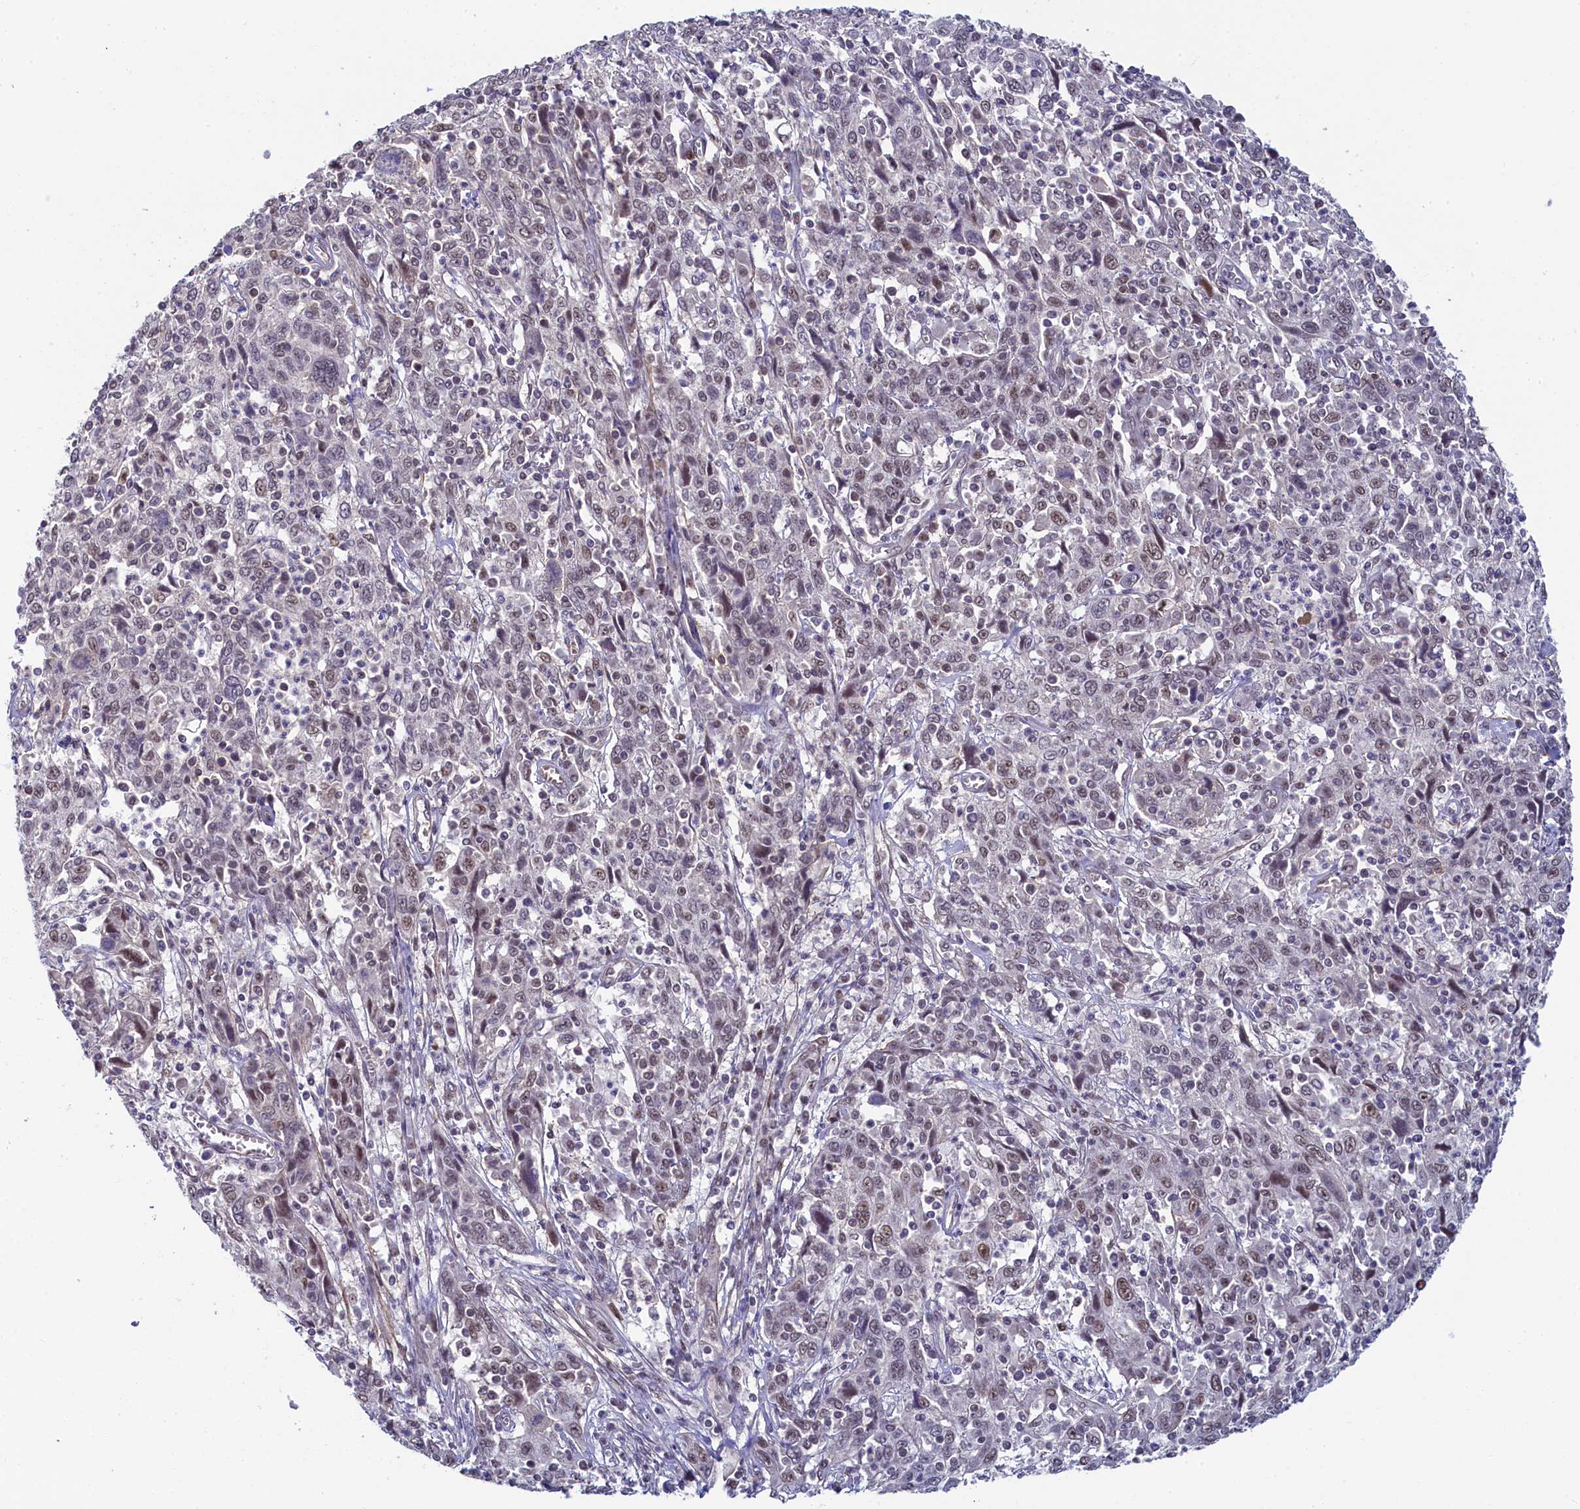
{"staining": {"intensity": "moderate", "quantity": "<25%", "location": "nuclear"}, "tissue": "cervical cancer", "cell_type": "Tumor cells", "image_type": "cancer", "snomed": [{"axis": "morphology", "description": "Squamous cell carcinoma, NOS"}, {"axis": "topography", "description": "Cervix"}], "caption": "High-power microscopy captured an immunohistochemistry photomicrograph of cervical cancer (squamous cell carcinoma), revealing moderate nuclear staining in approximately <25% of tumor cells. (Stains: DAB (3,3'-diaminobenzidine) in brown, nuclei in blue, Microscopy: brightfield microscopy at high magnification).", "gene": "INTS14", "patient": {"sex": "female", "age": 46}}